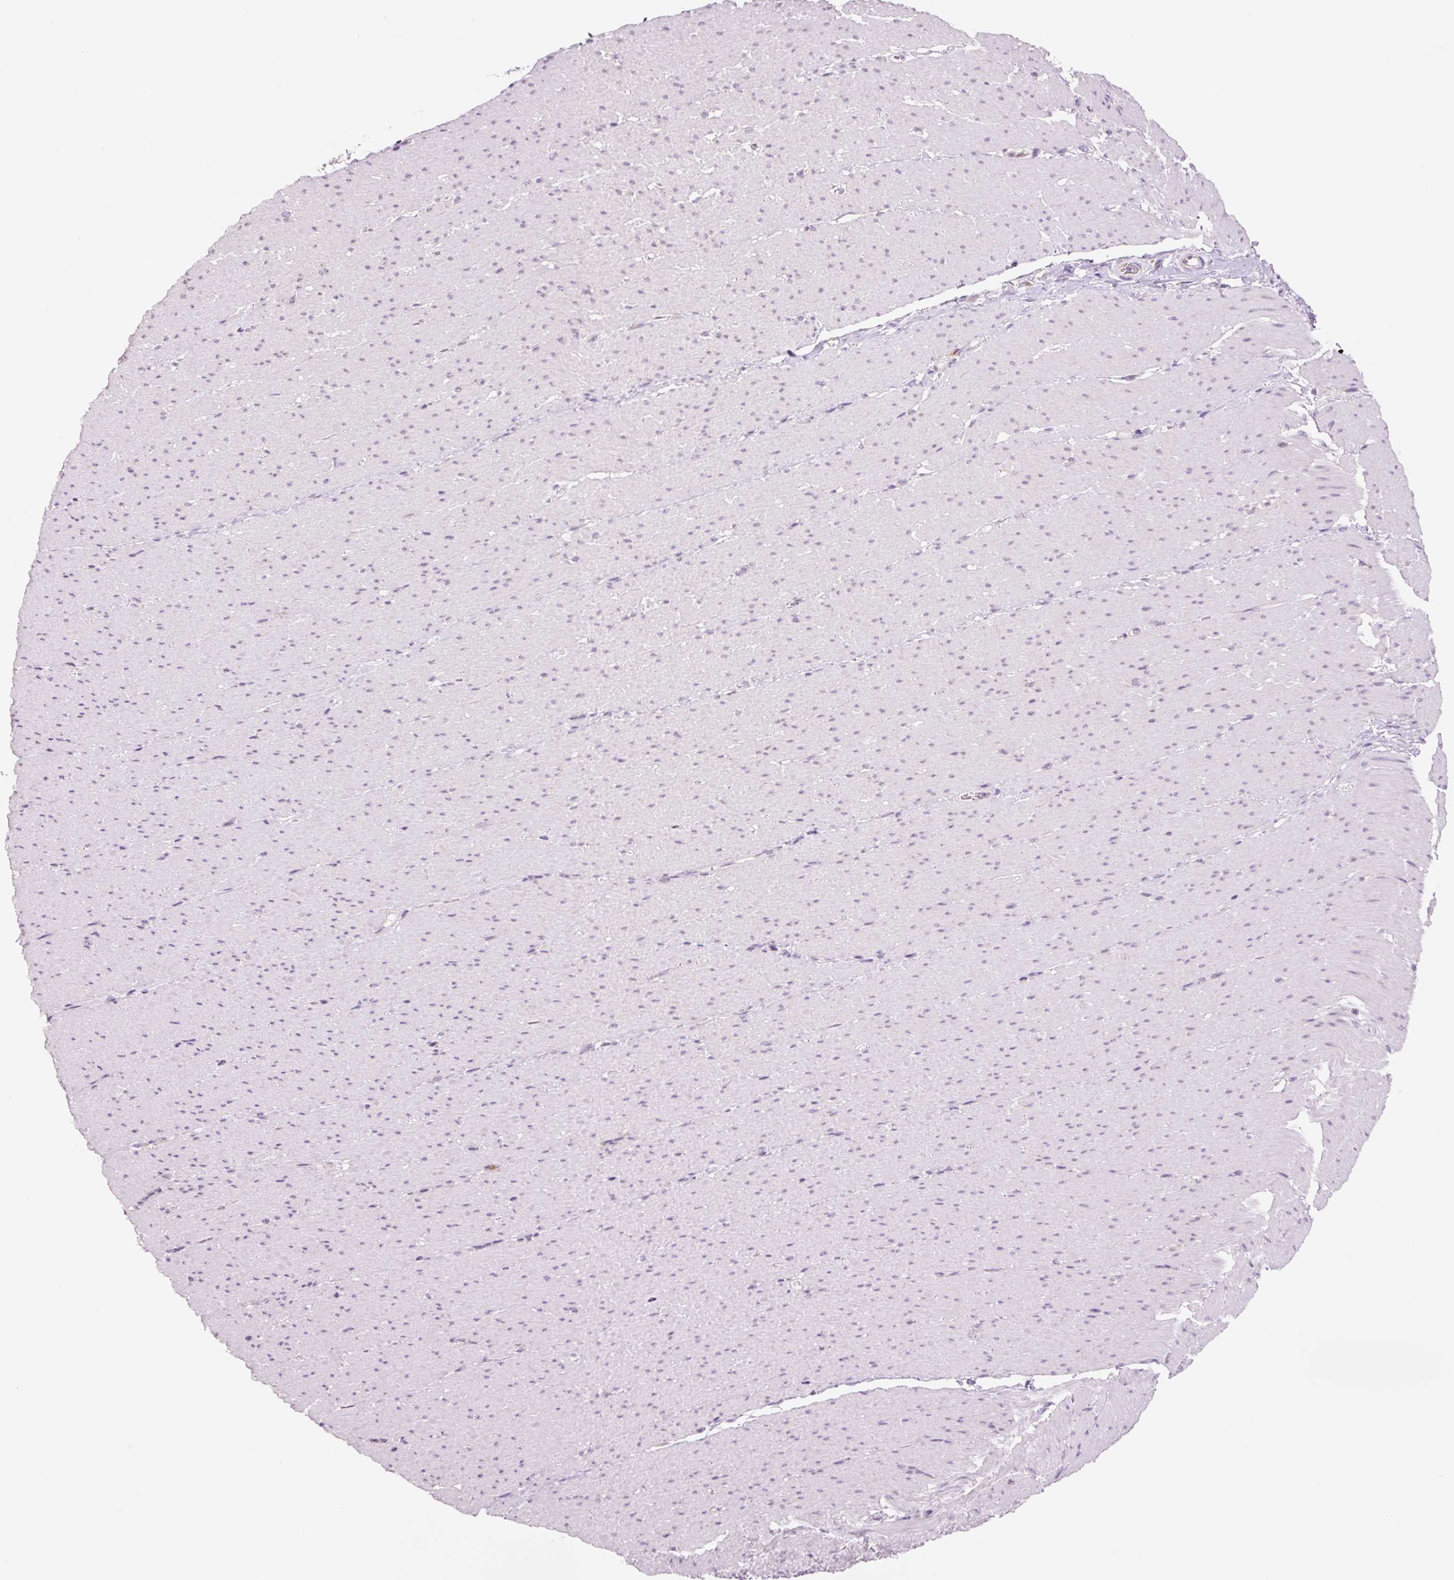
{"staining": {"intensity": "negative", "quantity": "none", "location": "none"}, "tissue": "smooth muscle", "cell_type": "Smooth muscle cells", "image_type": "normal", "snomed": [{"axis": "morphology", "description": "Normal tissue, NOS"}, {"axis": "topography", "description": "Smooth muscle"}, {"axis": "topography", "description": "Rectum"}], "caption": "Smooth muscle cells show no significant expression in normal smooth muscle.", "gene": "RPL41", "patient": {"sex": "male", "age": 53}}